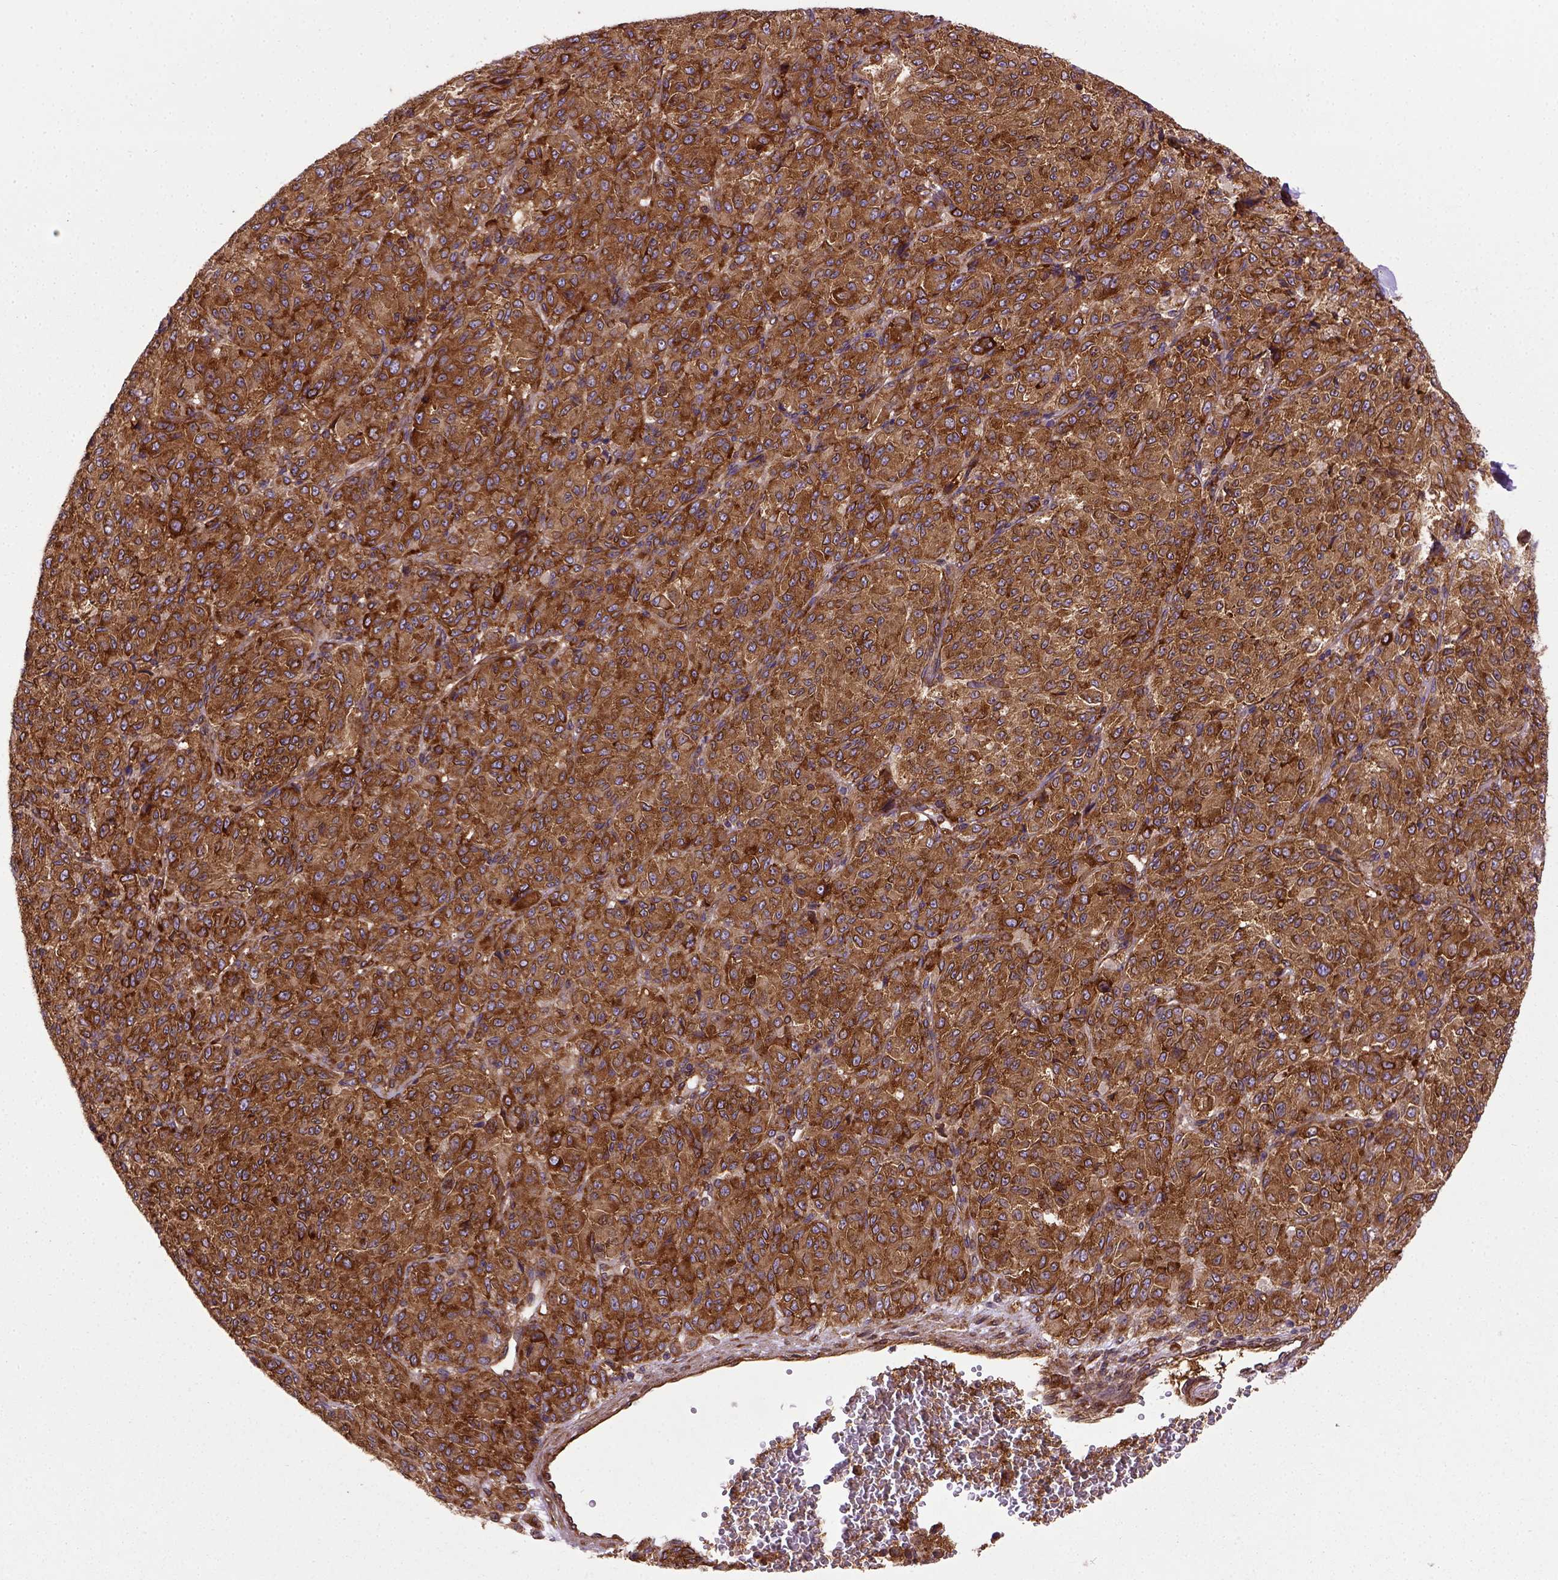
{"staining": {"intensity": "strong", "quantity": ">75%", "location": "cytoplasmic/membranous"}, "tissue": "melanoma", "cell_type": "Tumor cells", "image_type": "cancer", "snomed": [{"axis": "morphology", "description": "Malignant melanoma, Metastatic site"}, {"axis": "topography", "description": "Brain"}], "caption": "Immunohistochemical staining of malignant melanoma (metastatic site) demonstrates high levels of strong cytoplasmic/membranous staining in approximately >75% of tumor cells. Using DAB (brown) and hematoxylin (blue) stains, captured at high magnification using brightfield microscopy.", "gene": "CAPRIN1", "patient": {"sex": "female", "age": 56}}